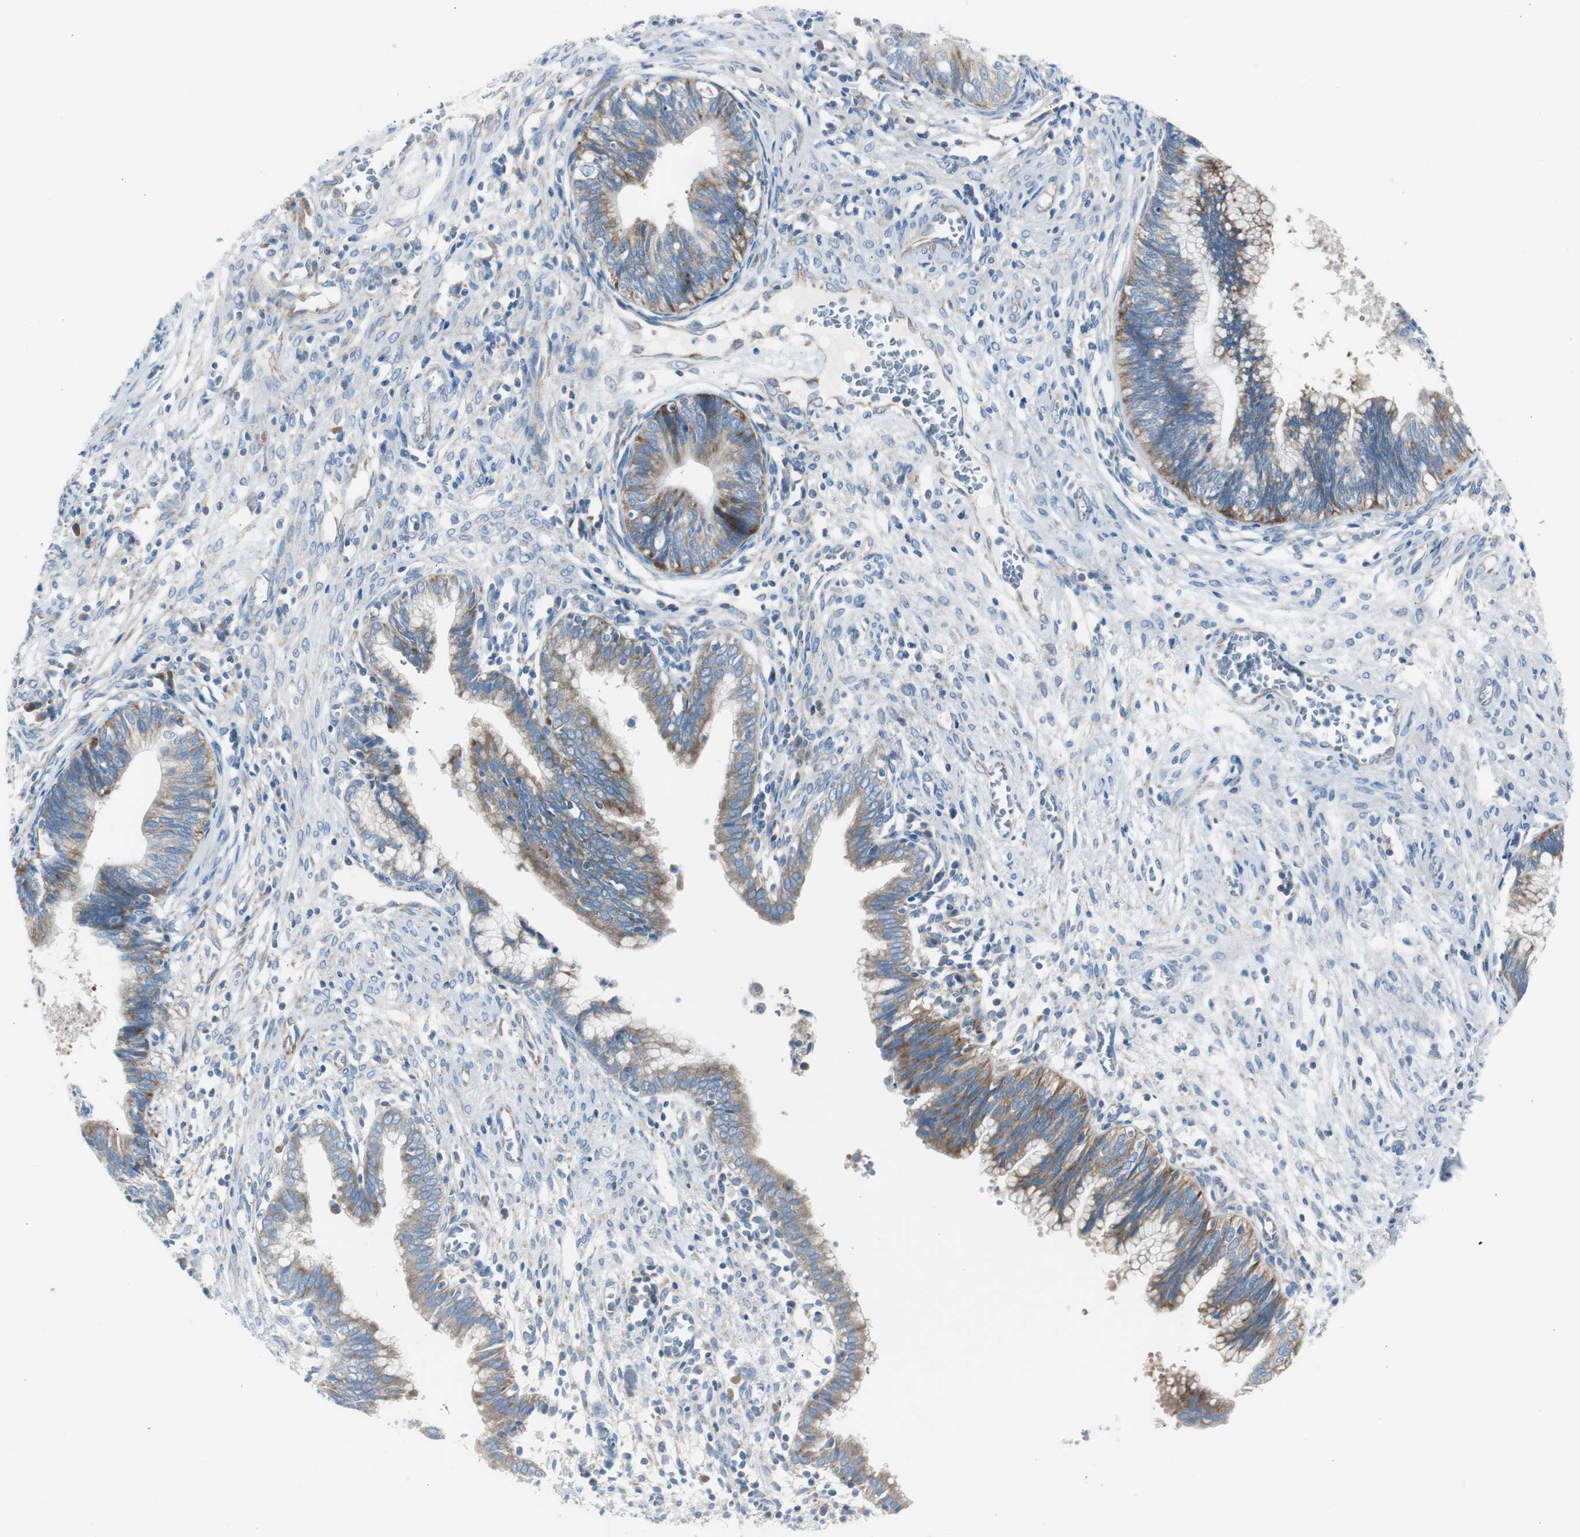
{"staining": {"intensity": "weak", "quantity": ">75%", "location": "cytoplasmic/membranous"}, "tissue": "cervical cancer", "cell_type": "Tumor cells", "image_type": "cancer", "snomed": [{"axis": "morphology", "description": "Adenocarcinoma, NOS"}, {"axis": "topography", "description": "Cervix"}], "caption": "A brown stain shows weak cytoplasmic/membranous expression of a protein in human cervical adenocarcinoma tumor cells.", "gene": "RPS12", "patient": {"sex": "female", "age": 44}}